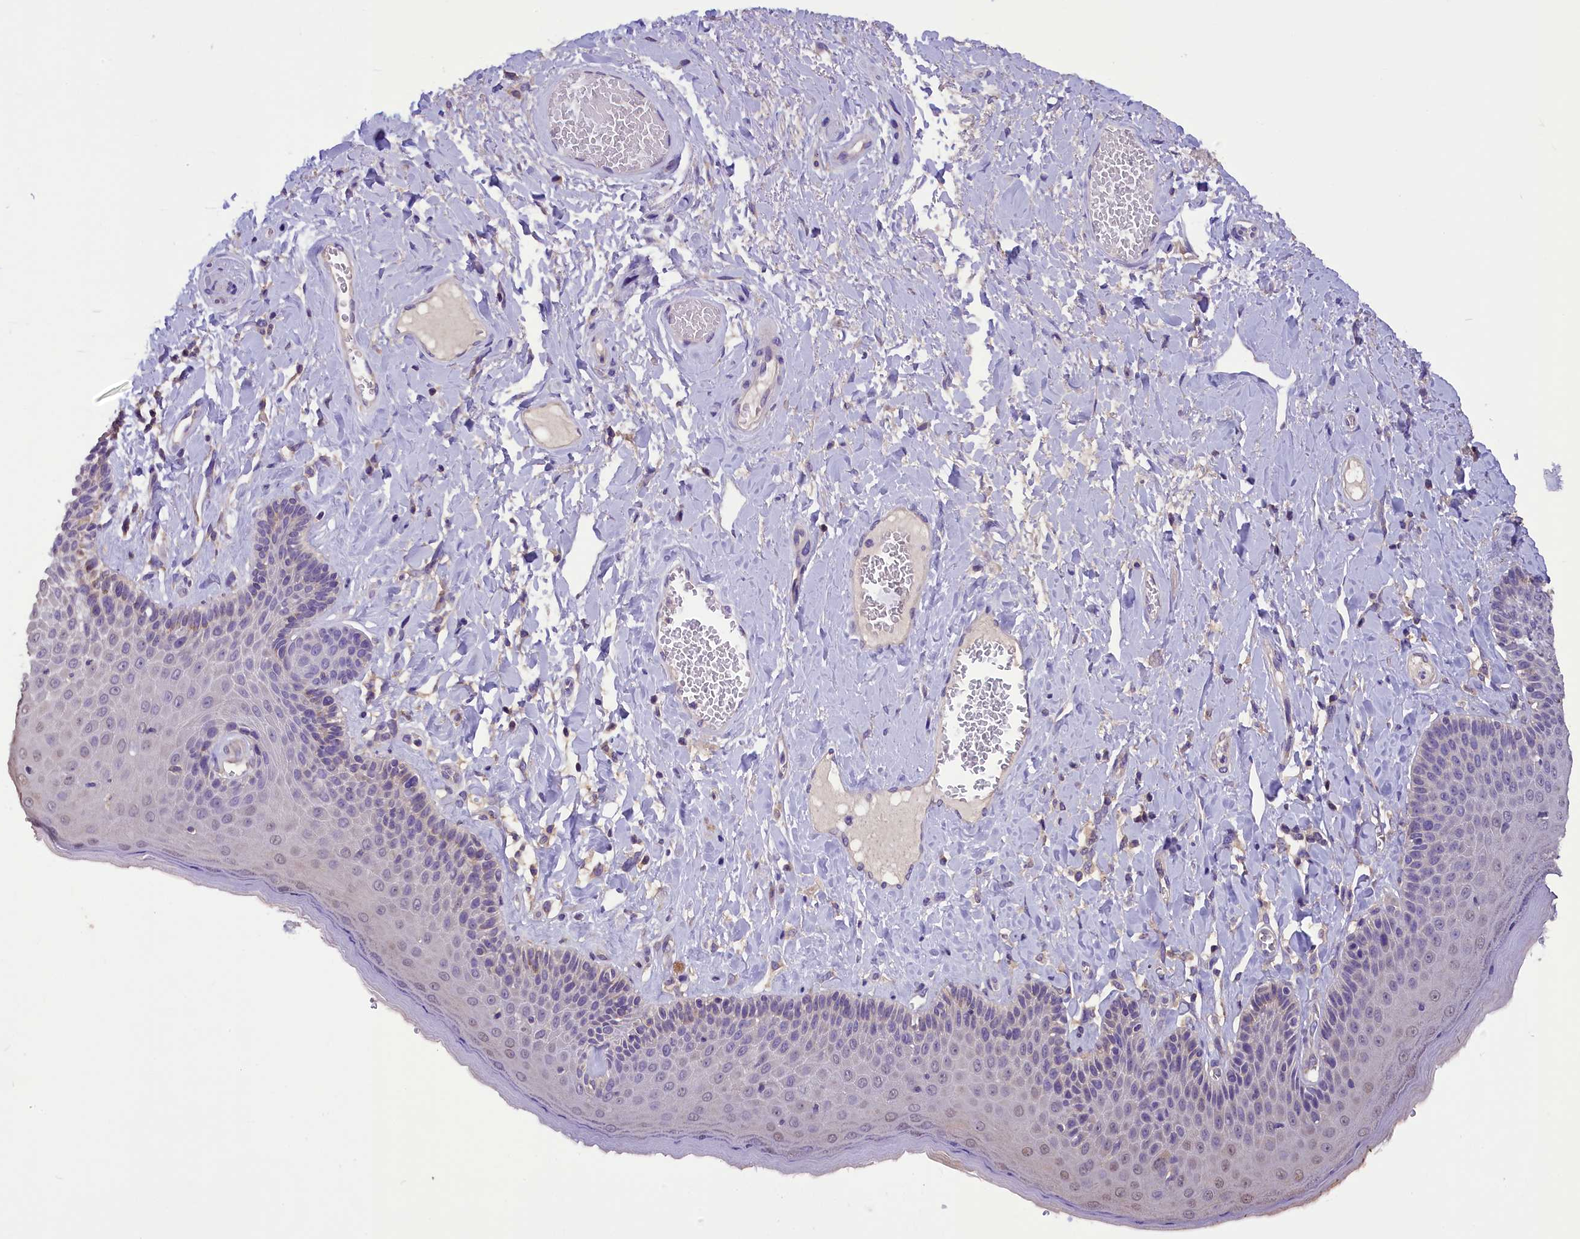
{"staining": {"intensity": "negative", "quantity": "none", "location": "none"}, "tissue": "skin", "cell_type": "Epidermal cells", "image_type": "normal", "snomed": [{"axis": "morphology", "description": "Normal tissue, NOS"}, {"axis": "topography", "description": "Anal"}], "caption": "This is an immunohistochemistry photomicrograph of benign skin. There is no positivity in epidermal cells.", "gene": "AP3B2", "patient": {"sex": "male", "age": 69}}